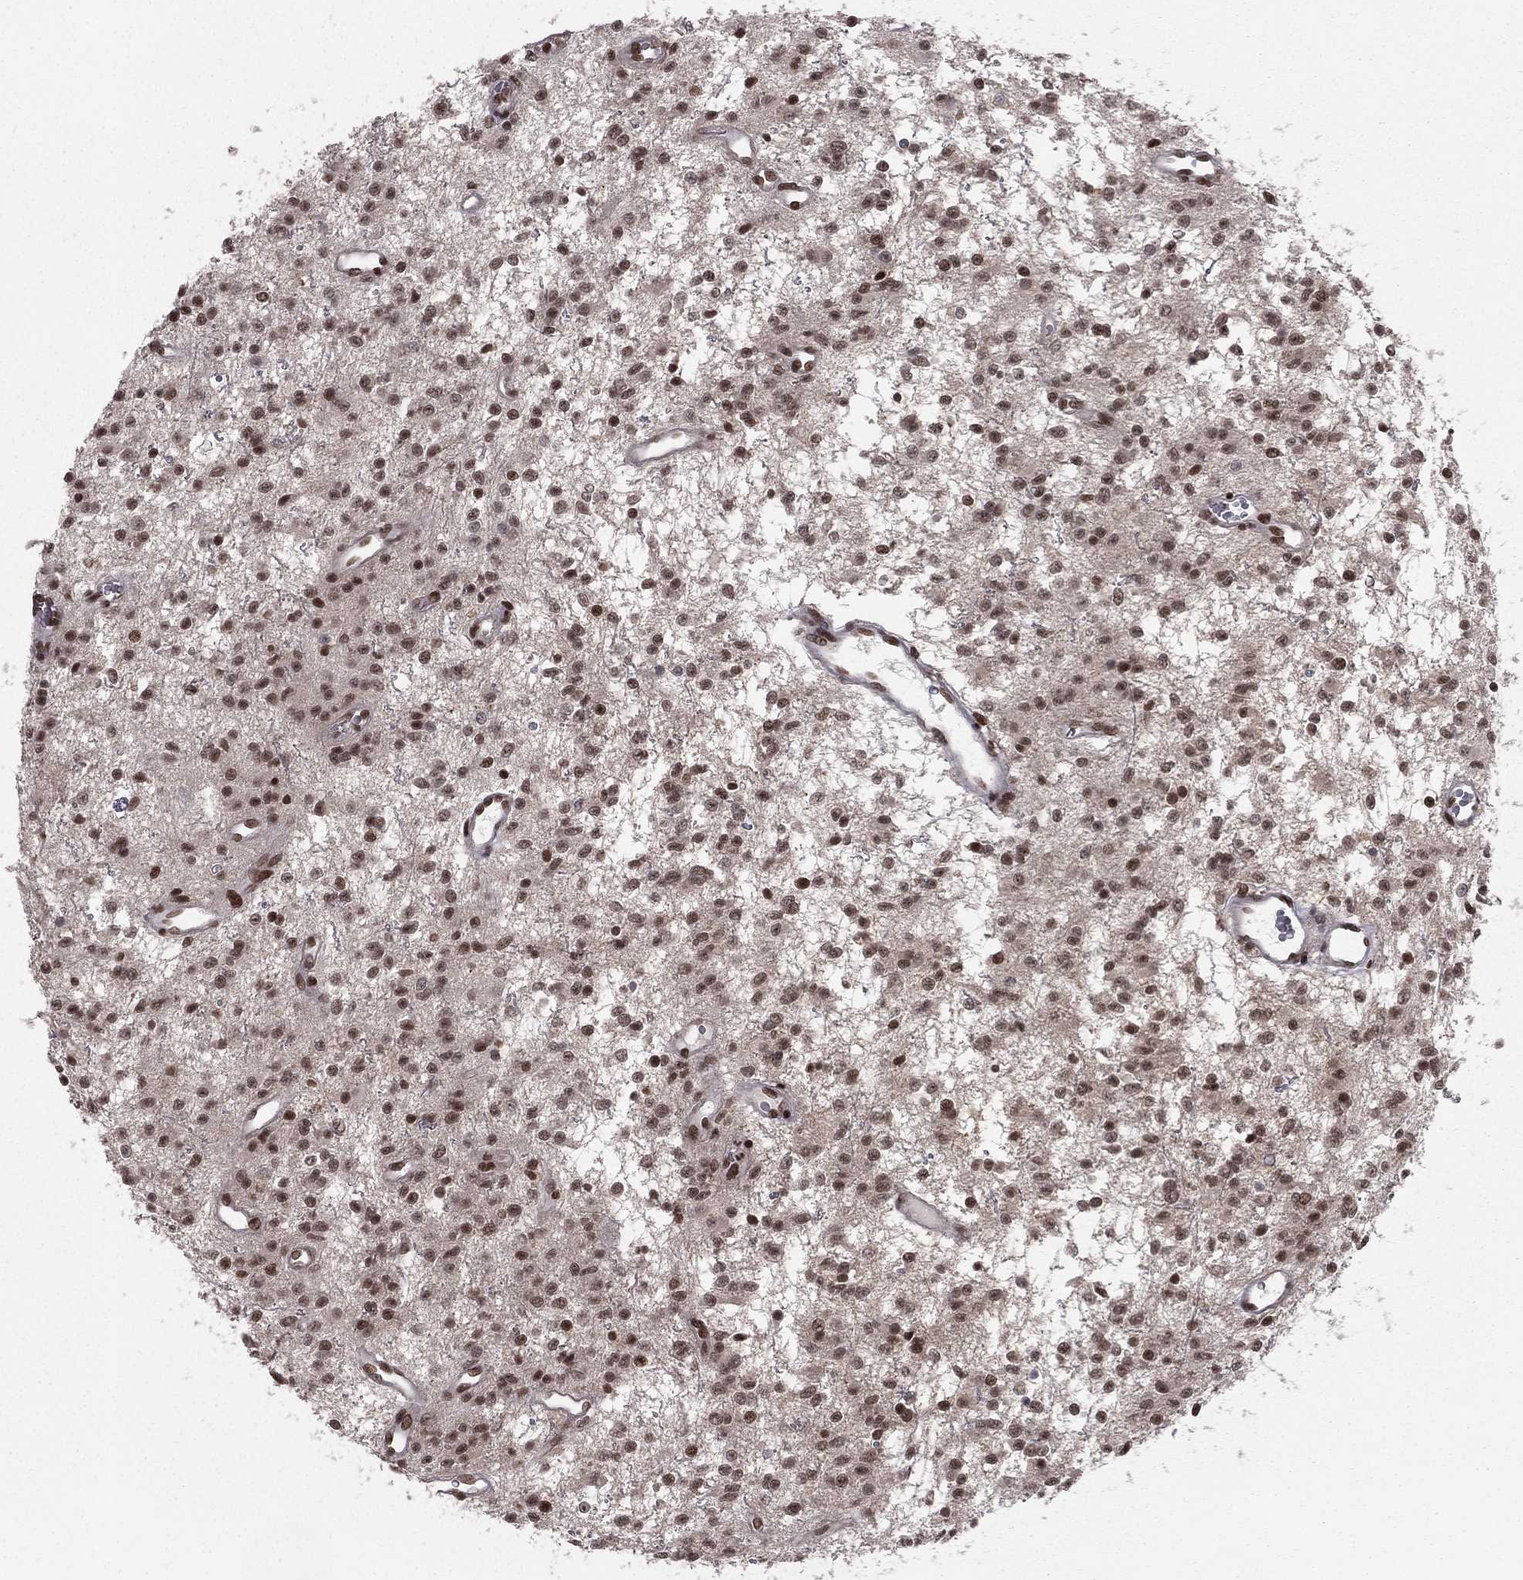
{"staining": {"intensity": "strong", "quantity": "<25%", "location": "nuclear"}, "tissue": "glioma", "cell_type": "Tumor cells", "image_type": "cancer", "snomed": [{"axis": "morphology", "description": "Glioma, malignant, Low grade"}, {"axis": "topography", "description": "Brain"}], "caption": "Strong nuclear protein expression is appreciated in about <25% of tumor cells in low-grade glioma (malignant).", "gene": "NFYB", "patient": {"sex": "female", "age": 45}}